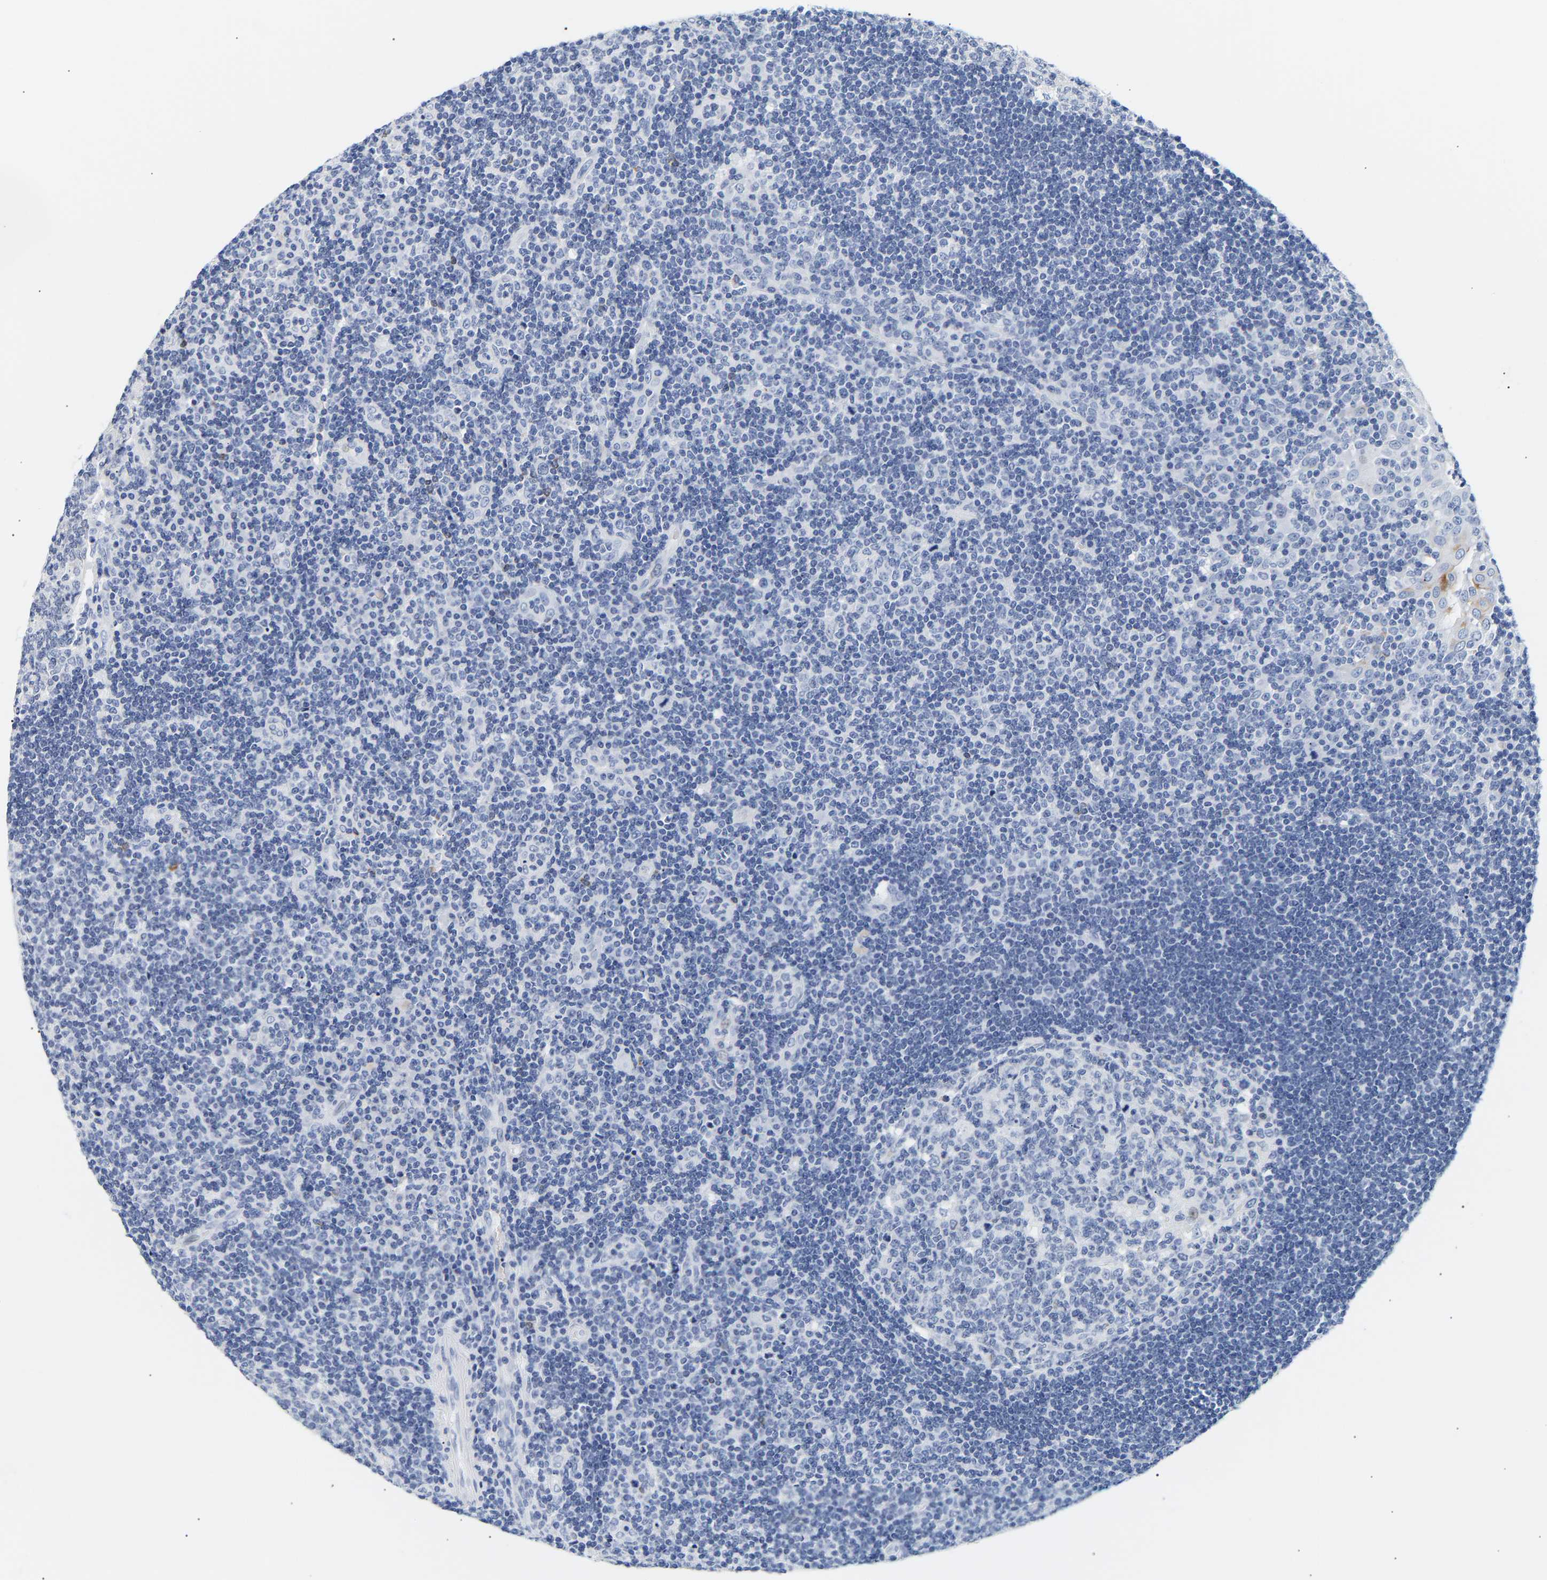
{"staining": {"intensity": "negative", "quantity": "none", "location": "none"}, "tissue": "tonsil", "cell_type": "Germinal center cells", "image_type": "normal", "snomed": [{"axis": "morphology", "description": "Normal tissue, NOS"}, {"axis": "topography", "description": "Tonsil"}], "caption": "Immunohistochemical staining of benign tonsil exhibits no significant expression in germinal center cells. The staining is performed using DAB brown chromogen with nuclei counter-stained in using hematoxylin.", "gene": "SPINK2", "patient": {"sex": "female", "age": 40}}